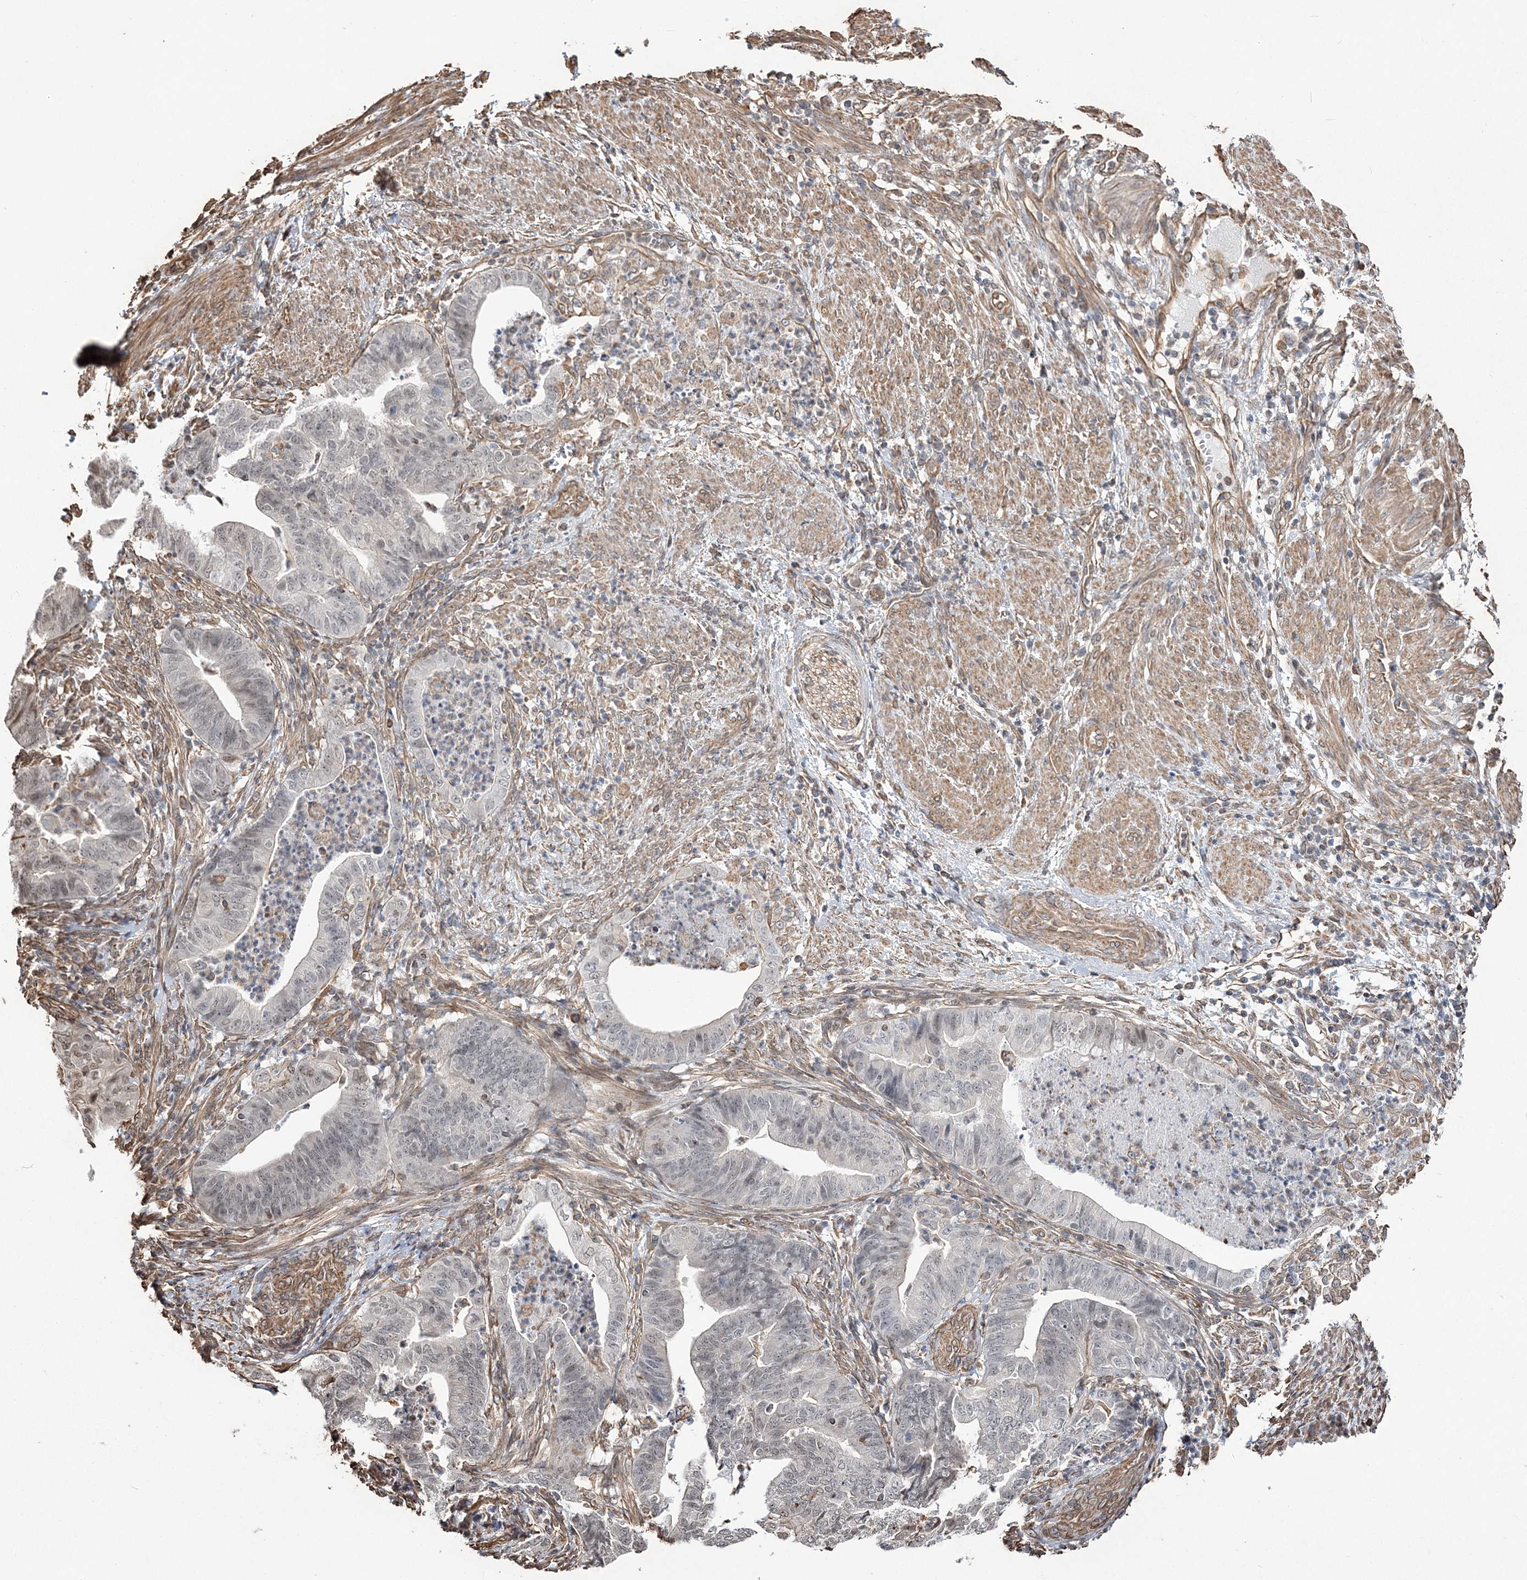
{"staining": {"intensity": "weak", "quantity": "<25%", "location": "nuclear"}, "tissue": "endometrial cancer", "cell_type": "Tumor cells", "image_type": "cancer", "snomed": [{"axis": "morphology", "description": "Polyp, NOS"}, {"axis": "morphology", "description": "Adenocarcinoma, NOS"}, {"axis": "morphology", "description": "Adenoma, NOS"}, {"axis": "topography", "description": "Endometrium"}], "caption": "This is a image of immunohistochemistry (IHC) staining of endometrial polyp, which shows no positivity in tumor cells. (DAB (3,3'-diaminobenzidine) immunohistochemistry with hematoxylin counter stain).", "gene": "ATP11B", "patient": {"sex": "female", "age": 79}}